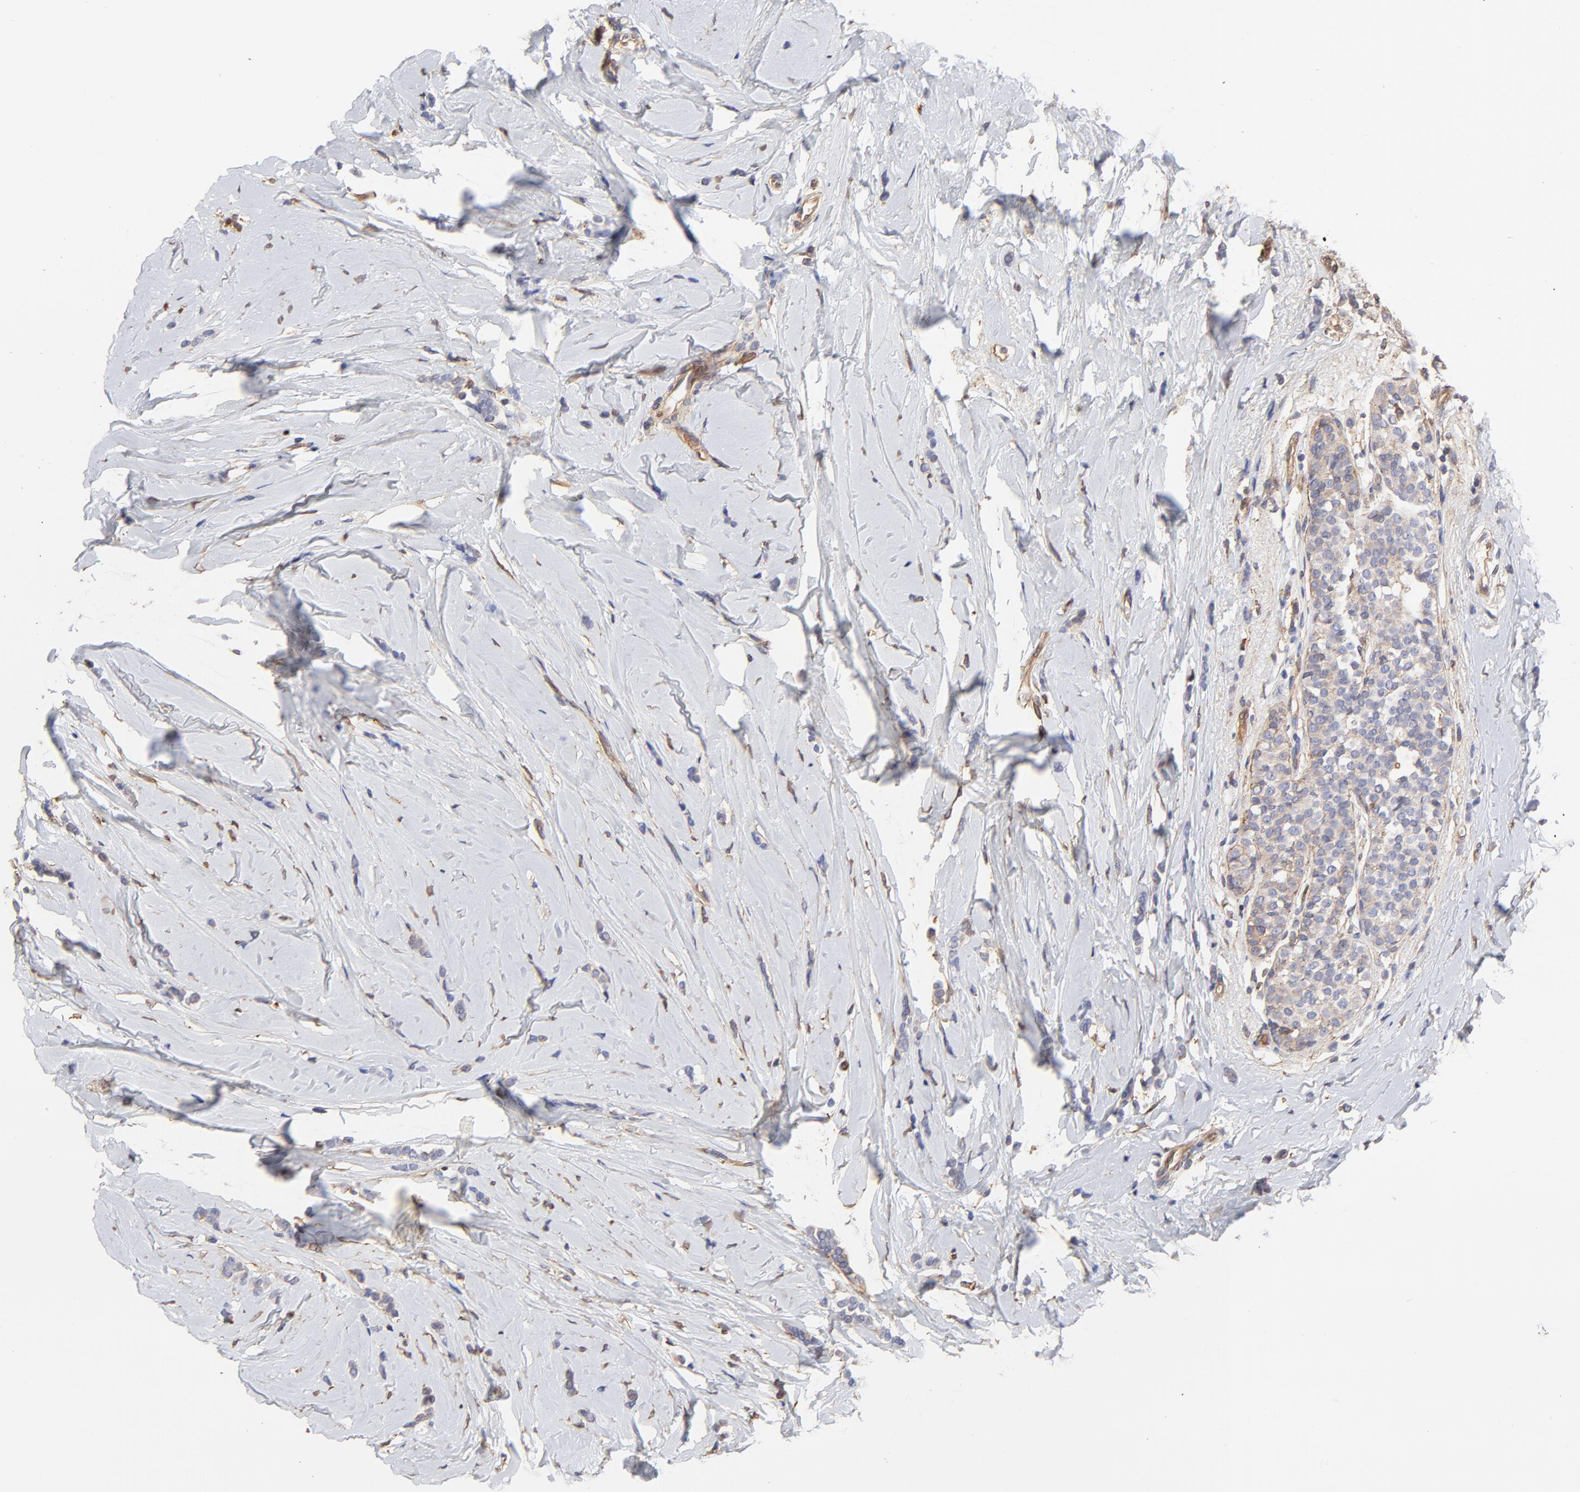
{"staining": {"intensity": "weak", "quantity": ">75%", "location": "cytoplasmic/membranous"}, "tissue": "breast cancer", "cell_type": "Tumor cells", "image_type": "cancer", "snomed": [{"axis": "morphology", "description": "Lobular carcinoma"}, {"axis": "topography", "description": "Breast"}], "caption": "This is a photomicrograph of immunohistochemistry (IHC) staining of lobular carcinoma (breast), which shows weak staining in the cytoplasmic/membranous of tumor cells.", "gene": "LRCH2", "patient": {"sex": "female", "age": 64}}